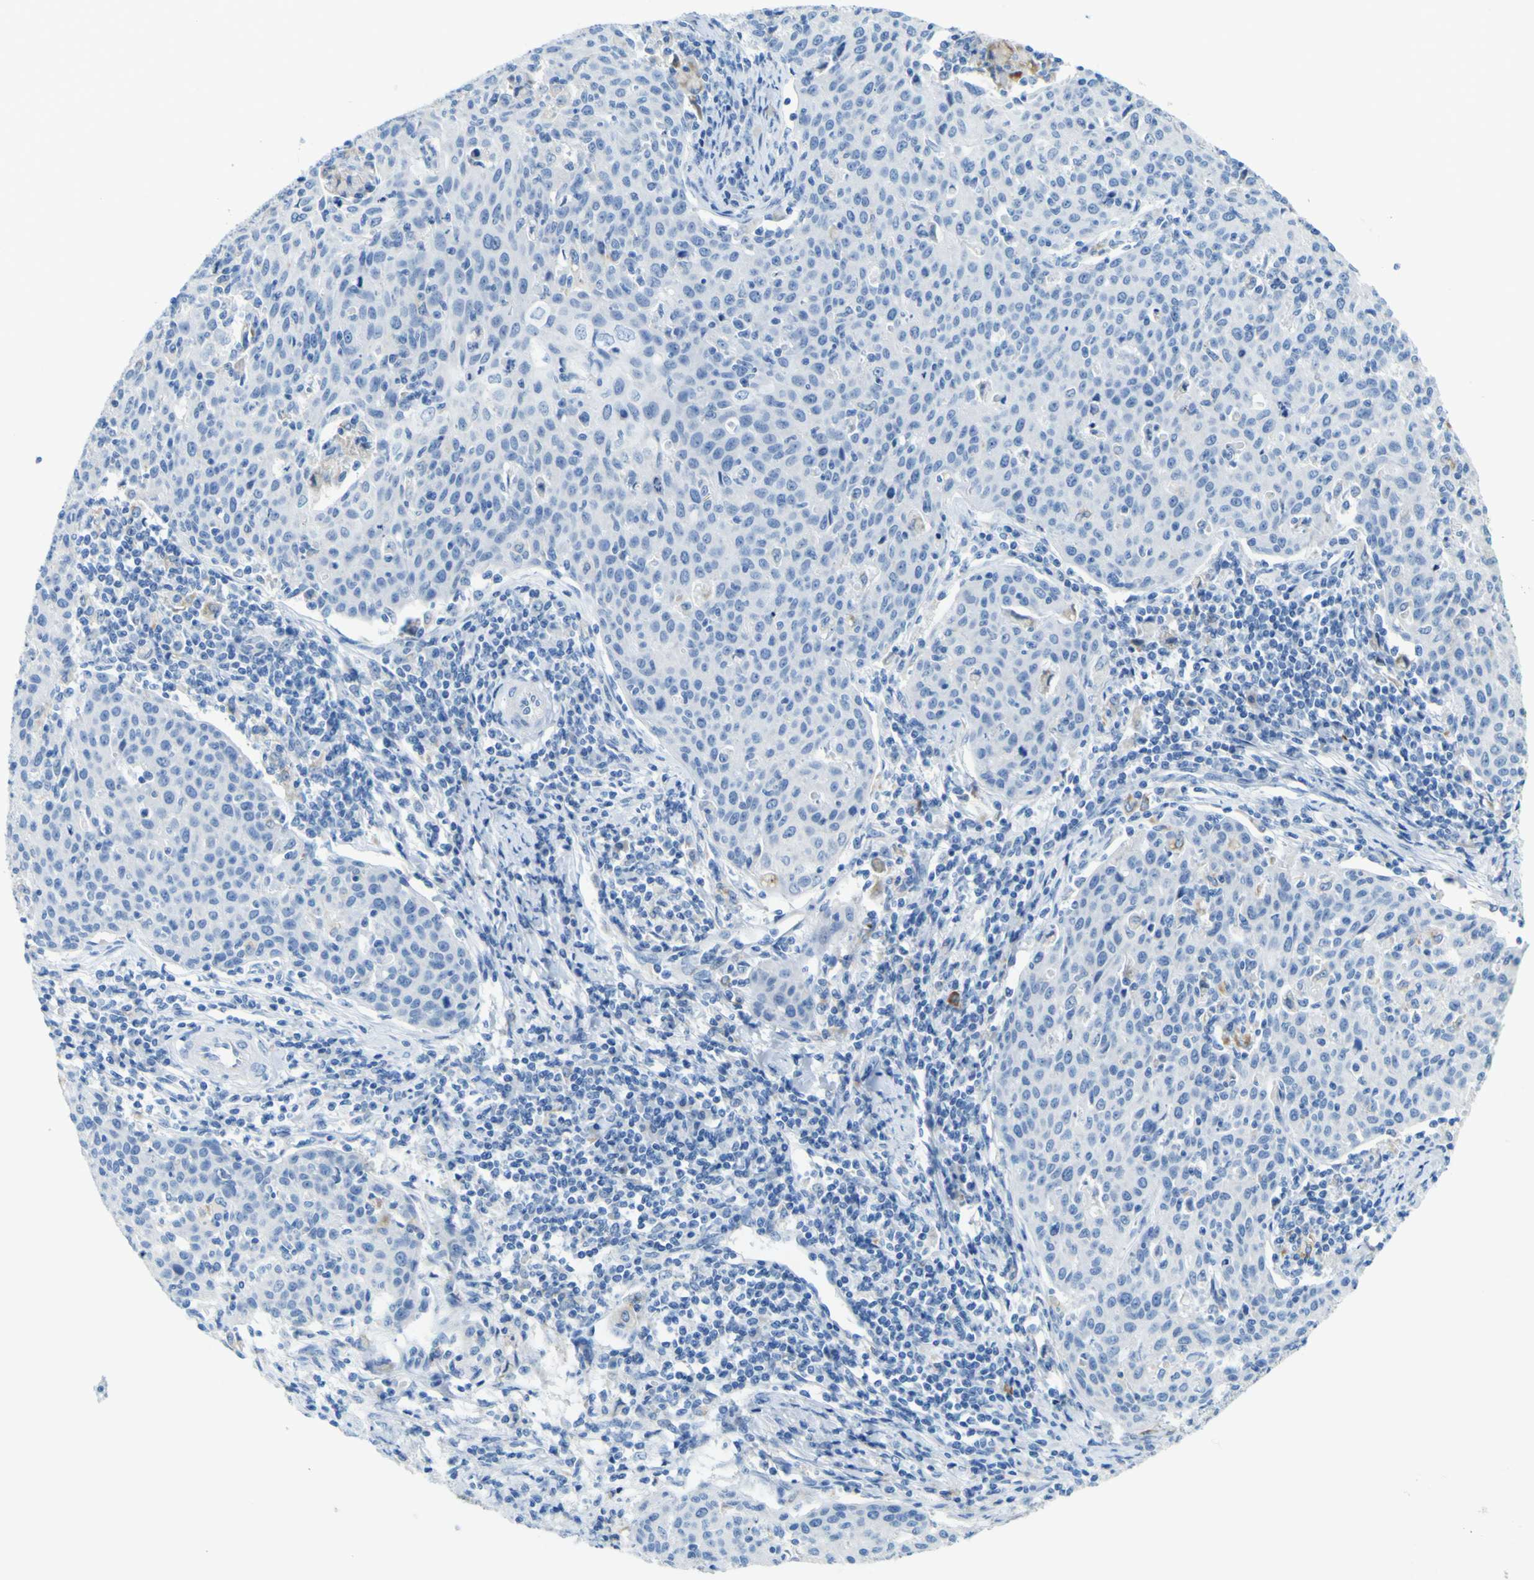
{"staining": {"intensity": "negative", "quantity": "none", "location": "none"}, "tissue": "cervical cancer", "cell_type": "Tumor cells", "image_type": "cancer", "snomed": [{"axis": "morphology", "description": "Squamous cell carcinoma, NOS"}, {"axis": "topography", "description": "Cervix"}], "caption": "Histopathology image shows no significant protein expression in tumor cells of cervical squamous cell carcinoma. (DAB immunohistochemistry, high magnification).", "gene": "ACSL1", "patient": {"sex": "female", "age": 38}}